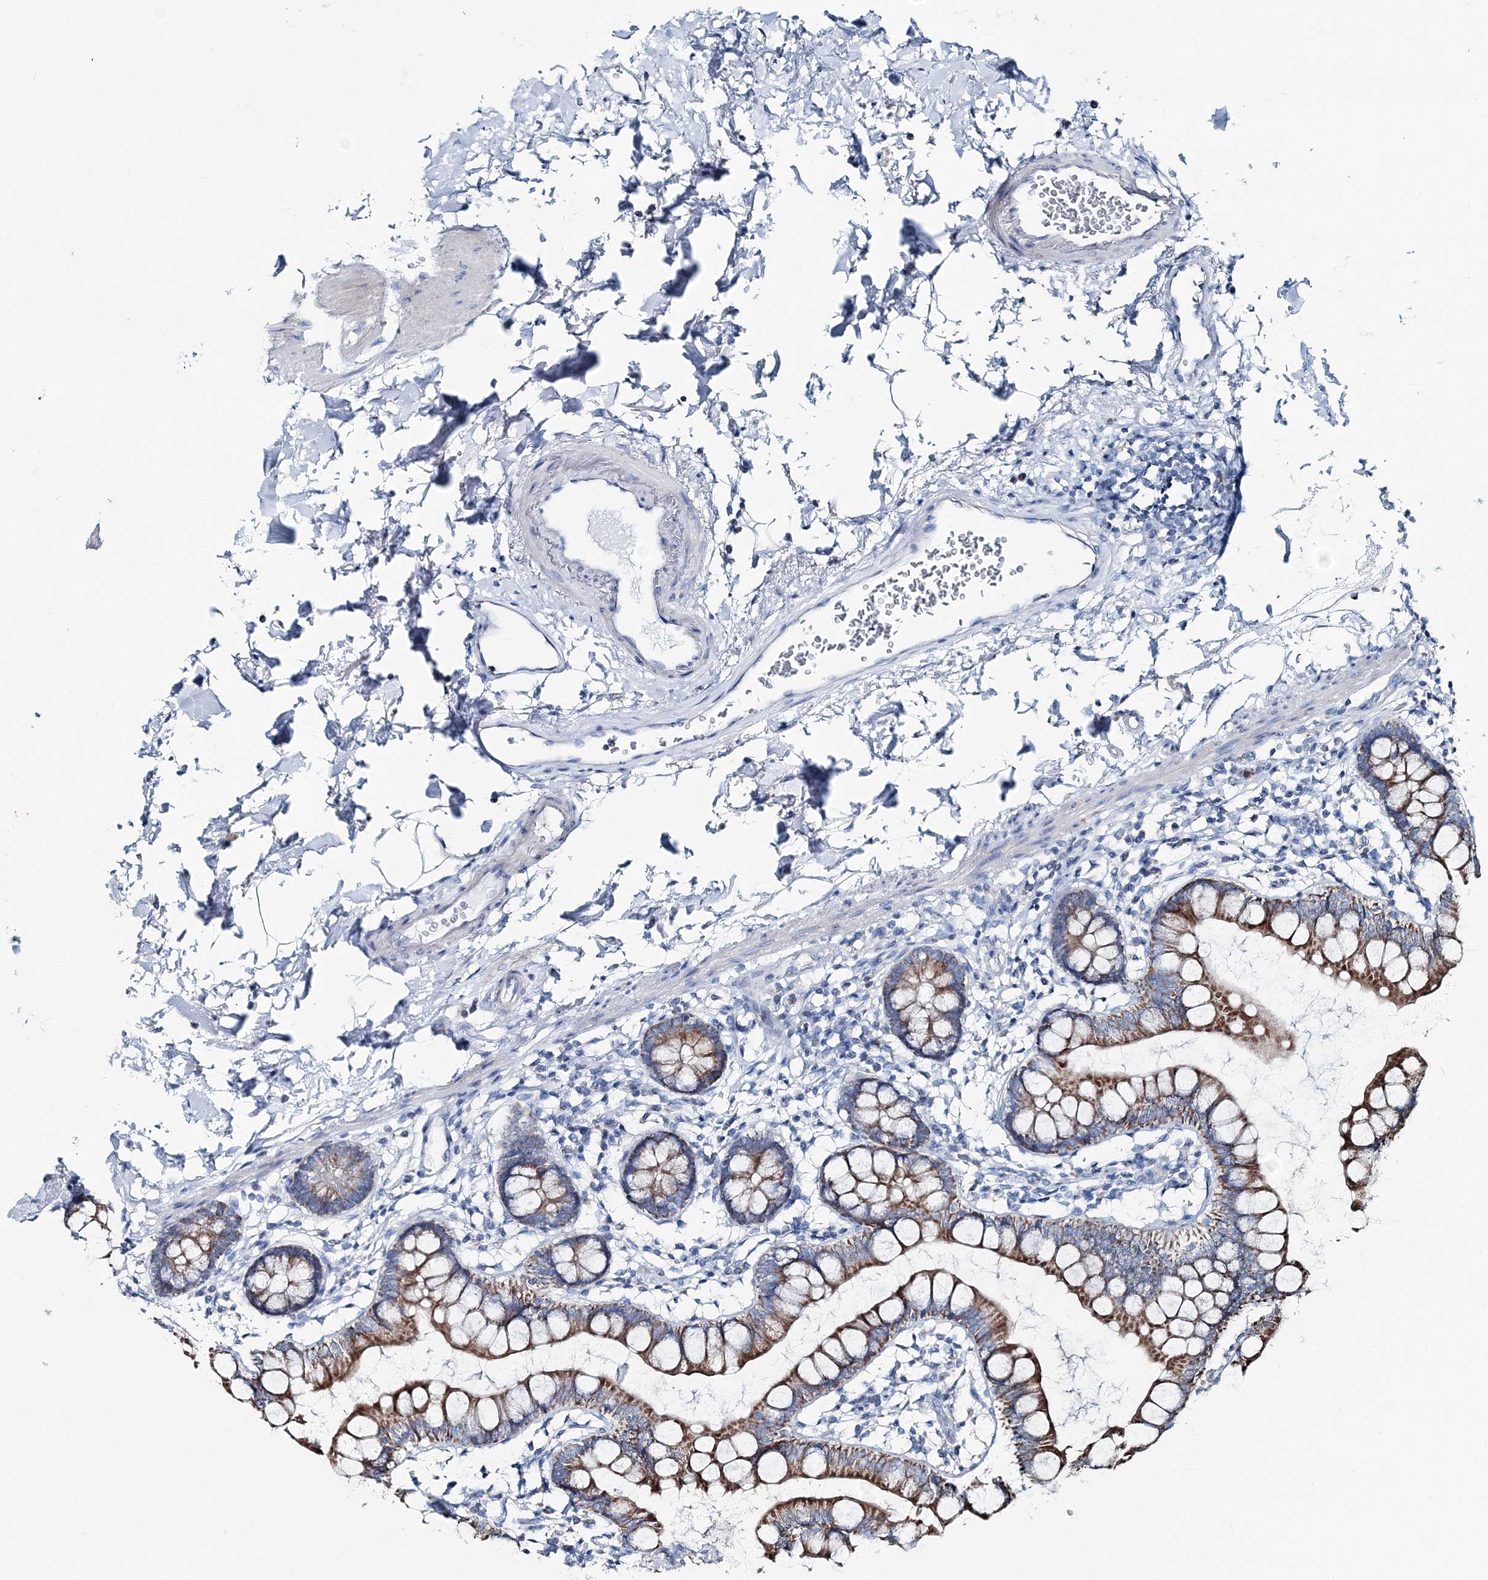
{"staining": {"intensity": "strong", "quantity": ">75%", "location": "cytoplasmic/membranous"}, "tissue": "small intestine", "cell_type": "Glandular cells", "image_type": "normal", "snomed": [{"axis": "morphology", "description": "Normal tissue, NOS"}, {"axis": "topography", "description": "Small intestine"}], "caption": "Glandular cells demonstrate high levels of strong cytoplasmic/membranous positivity in approximately >75% of cells in benign small intestine.", "gene": "GABARAPL2", "patient": {"sex": "female", "age": 84}}